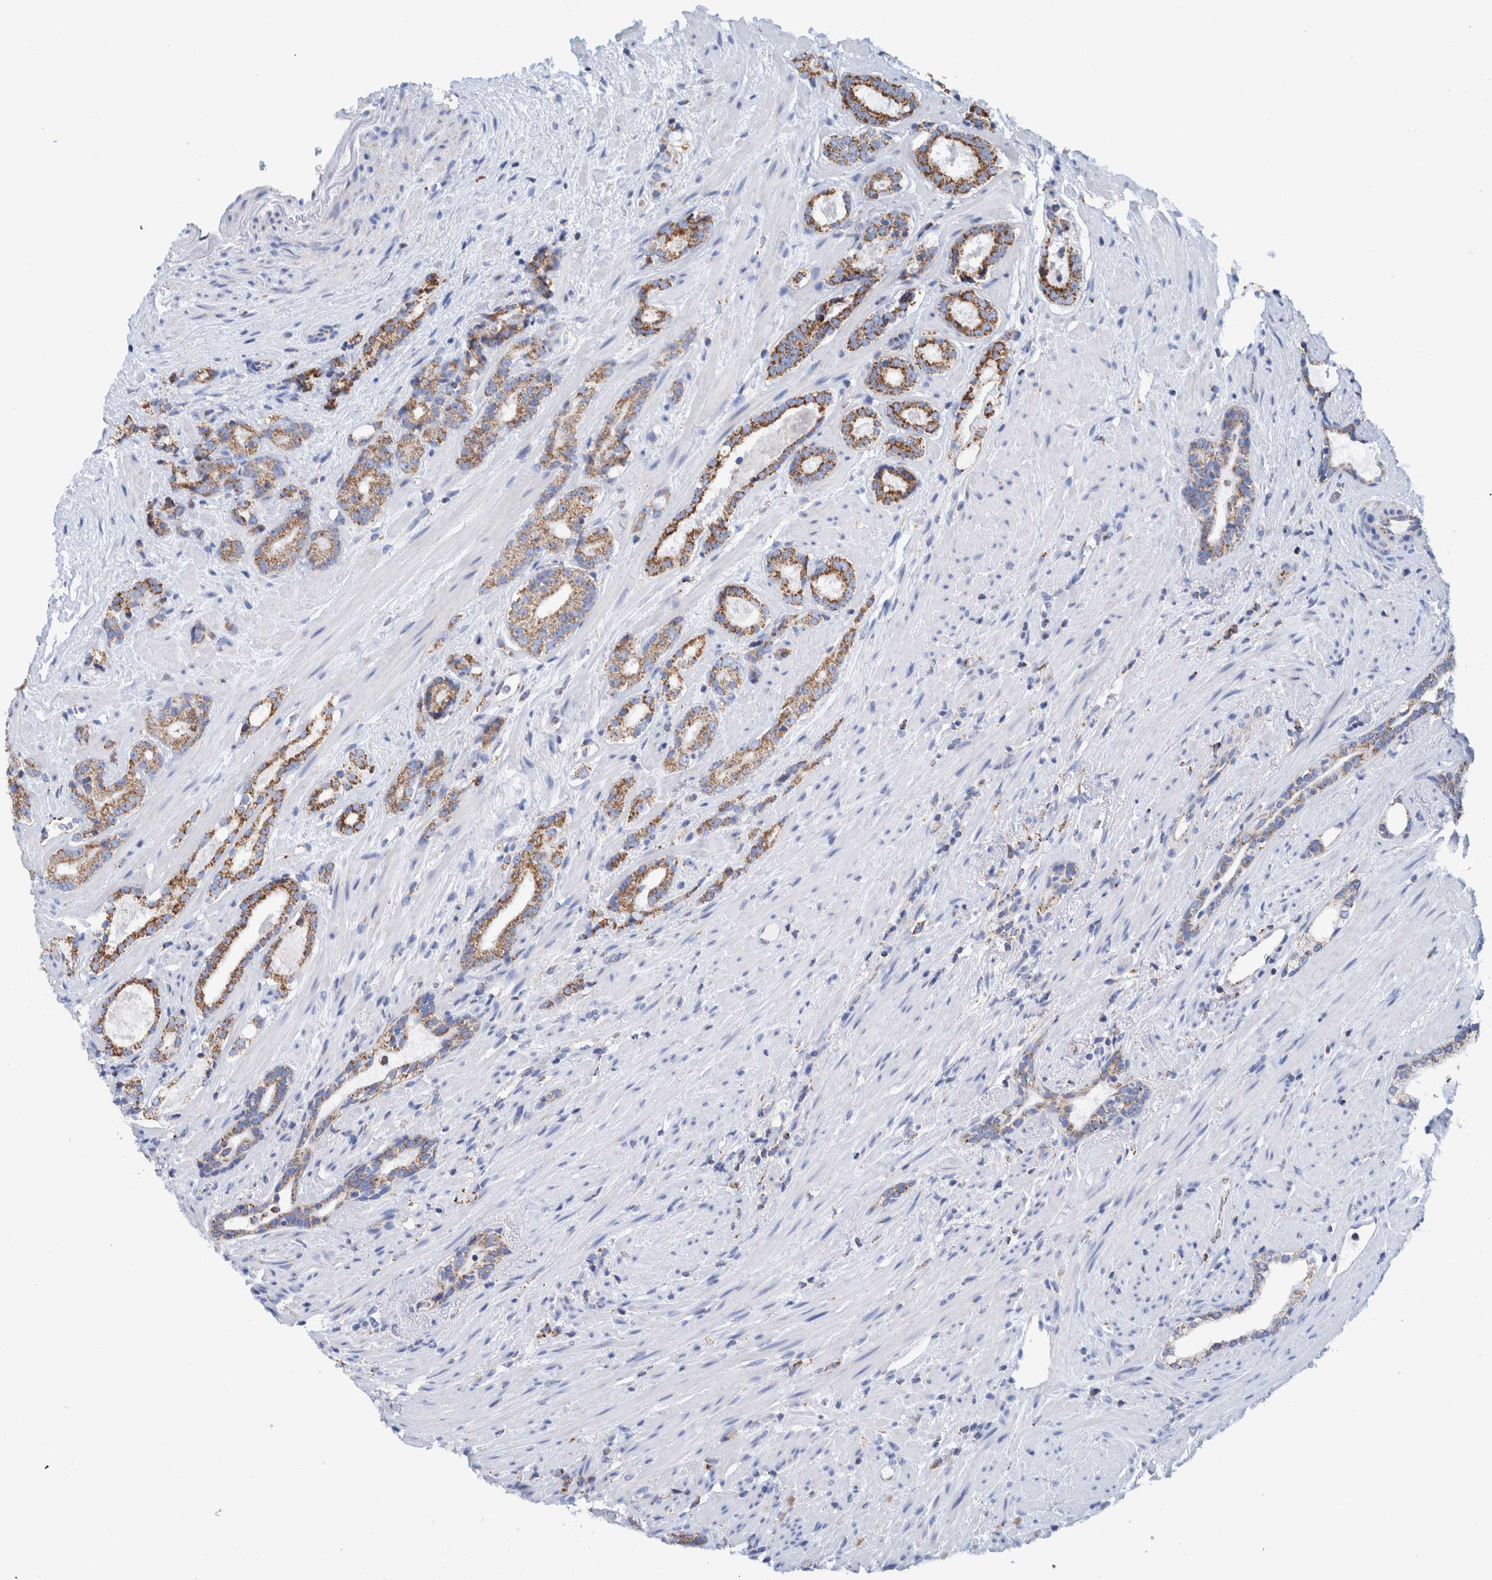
{"staining": {"intensity": "moderate", "quantity": ">75%", "location": "cytoplasmic/membranous"}, "tissue": "prostate cancer", "cell_type": "Tumor cells", "image_type": "cancer", "snomed": [{"axis": "morphology", "description": "Adenocarcinoma, High grade"}, {"axis": "topography", "description": "Prostate"}], "caption": "High-magnification brightfield microscopy of prostate cancer stained with DAB (brown) and counterstained with hematoxylin (blue). tumor cells exhibit moderate cytoplasmic/membranous staining is seen in approximately>75% of cells. (brown staining indicates protein expression, while blue staining denotes nuclei).", "gene": "DECR1", "patient": {"sex": "male", "age": 71}}